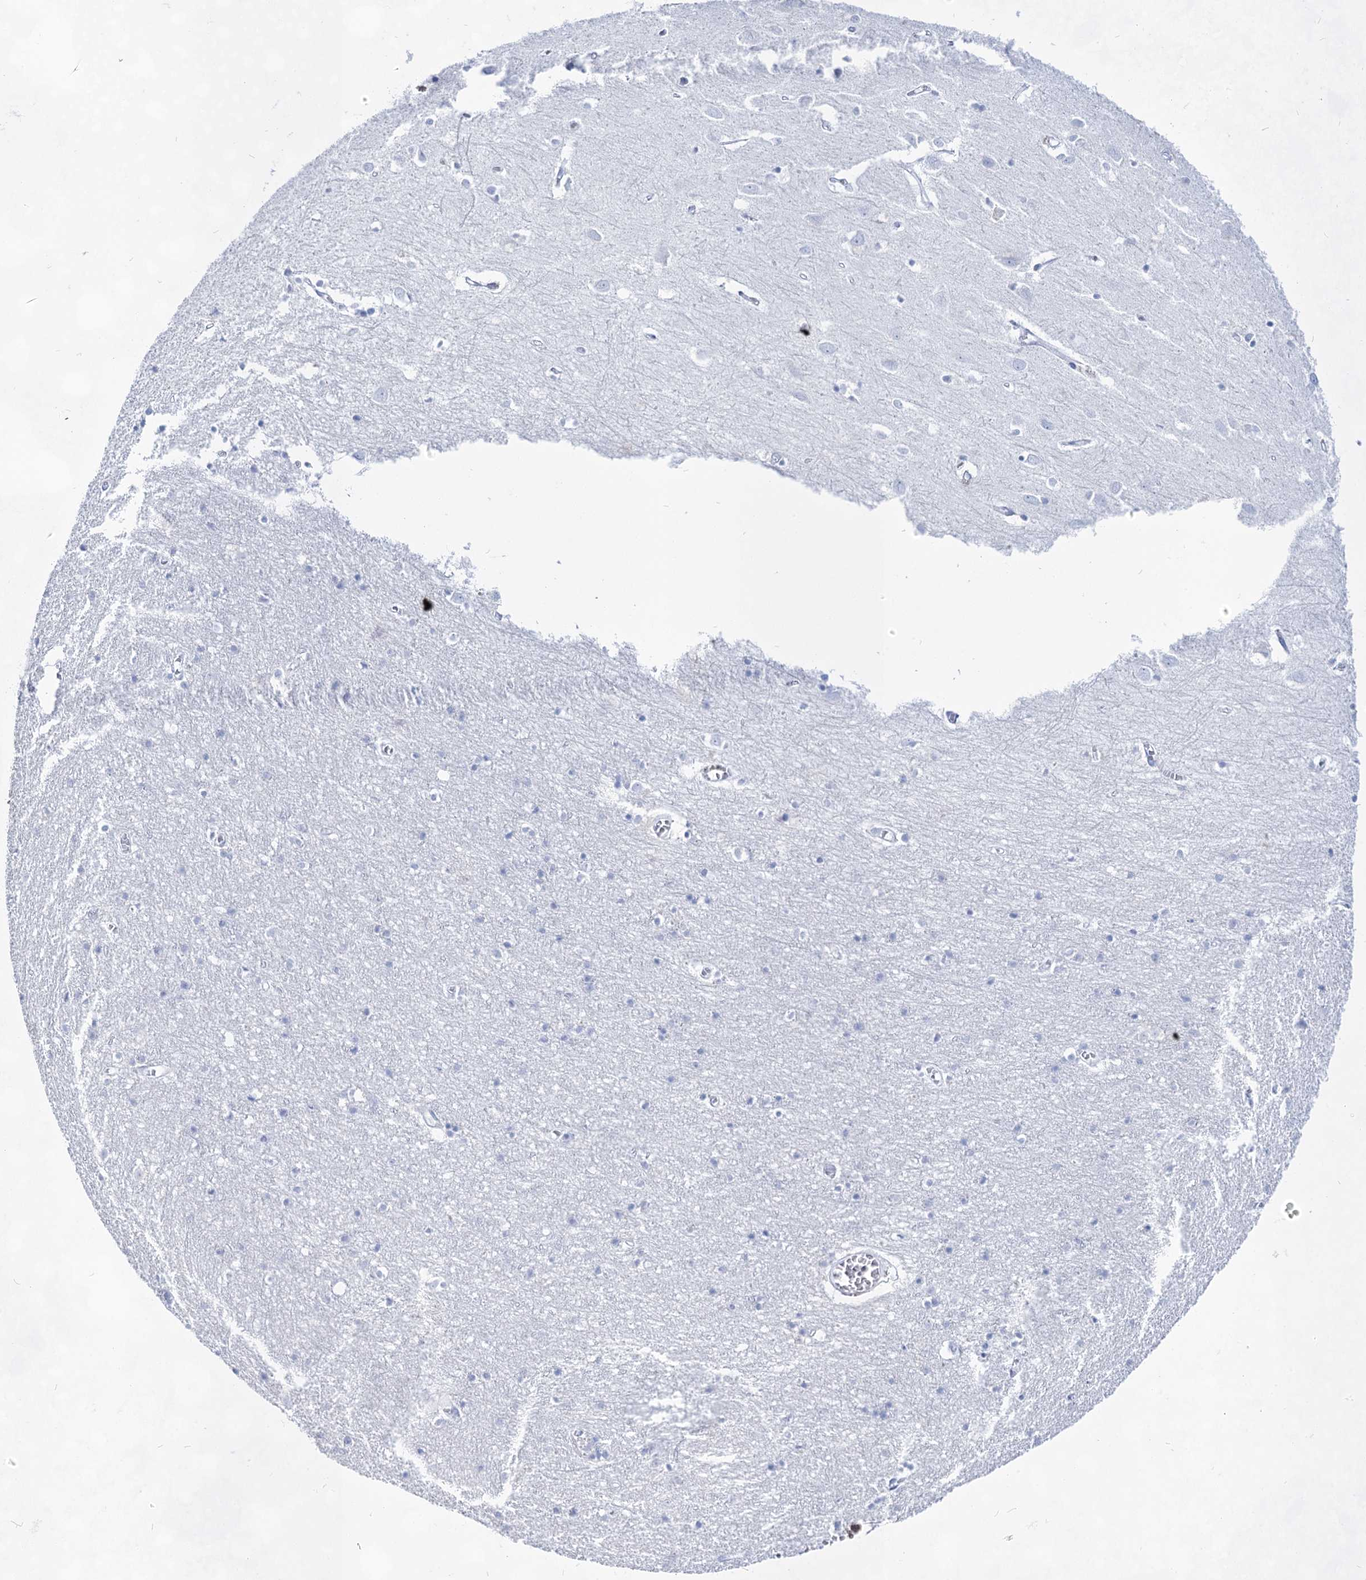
{"staining": {"intensity": "negative", "quantity": "none", "location": "none"}, "tissue": "cerebral cortex", "cell_type": "Endothelial cells", "image_type": "normal", "snomed": [{"axis": "morphology", "description": "Normal tissue, NOS"}, {"axis": "topography", "description": "Cerebral cortex"}], "caption": "An image of human cerebral cortex is negative for staining in endothelial cells. (DAB (3,3'-diaminobenzidine) immunohistochemistry with hematoxylin counter stain).", "gene": "ACRV1", "patient": {"sex": "female", "age": 64}}